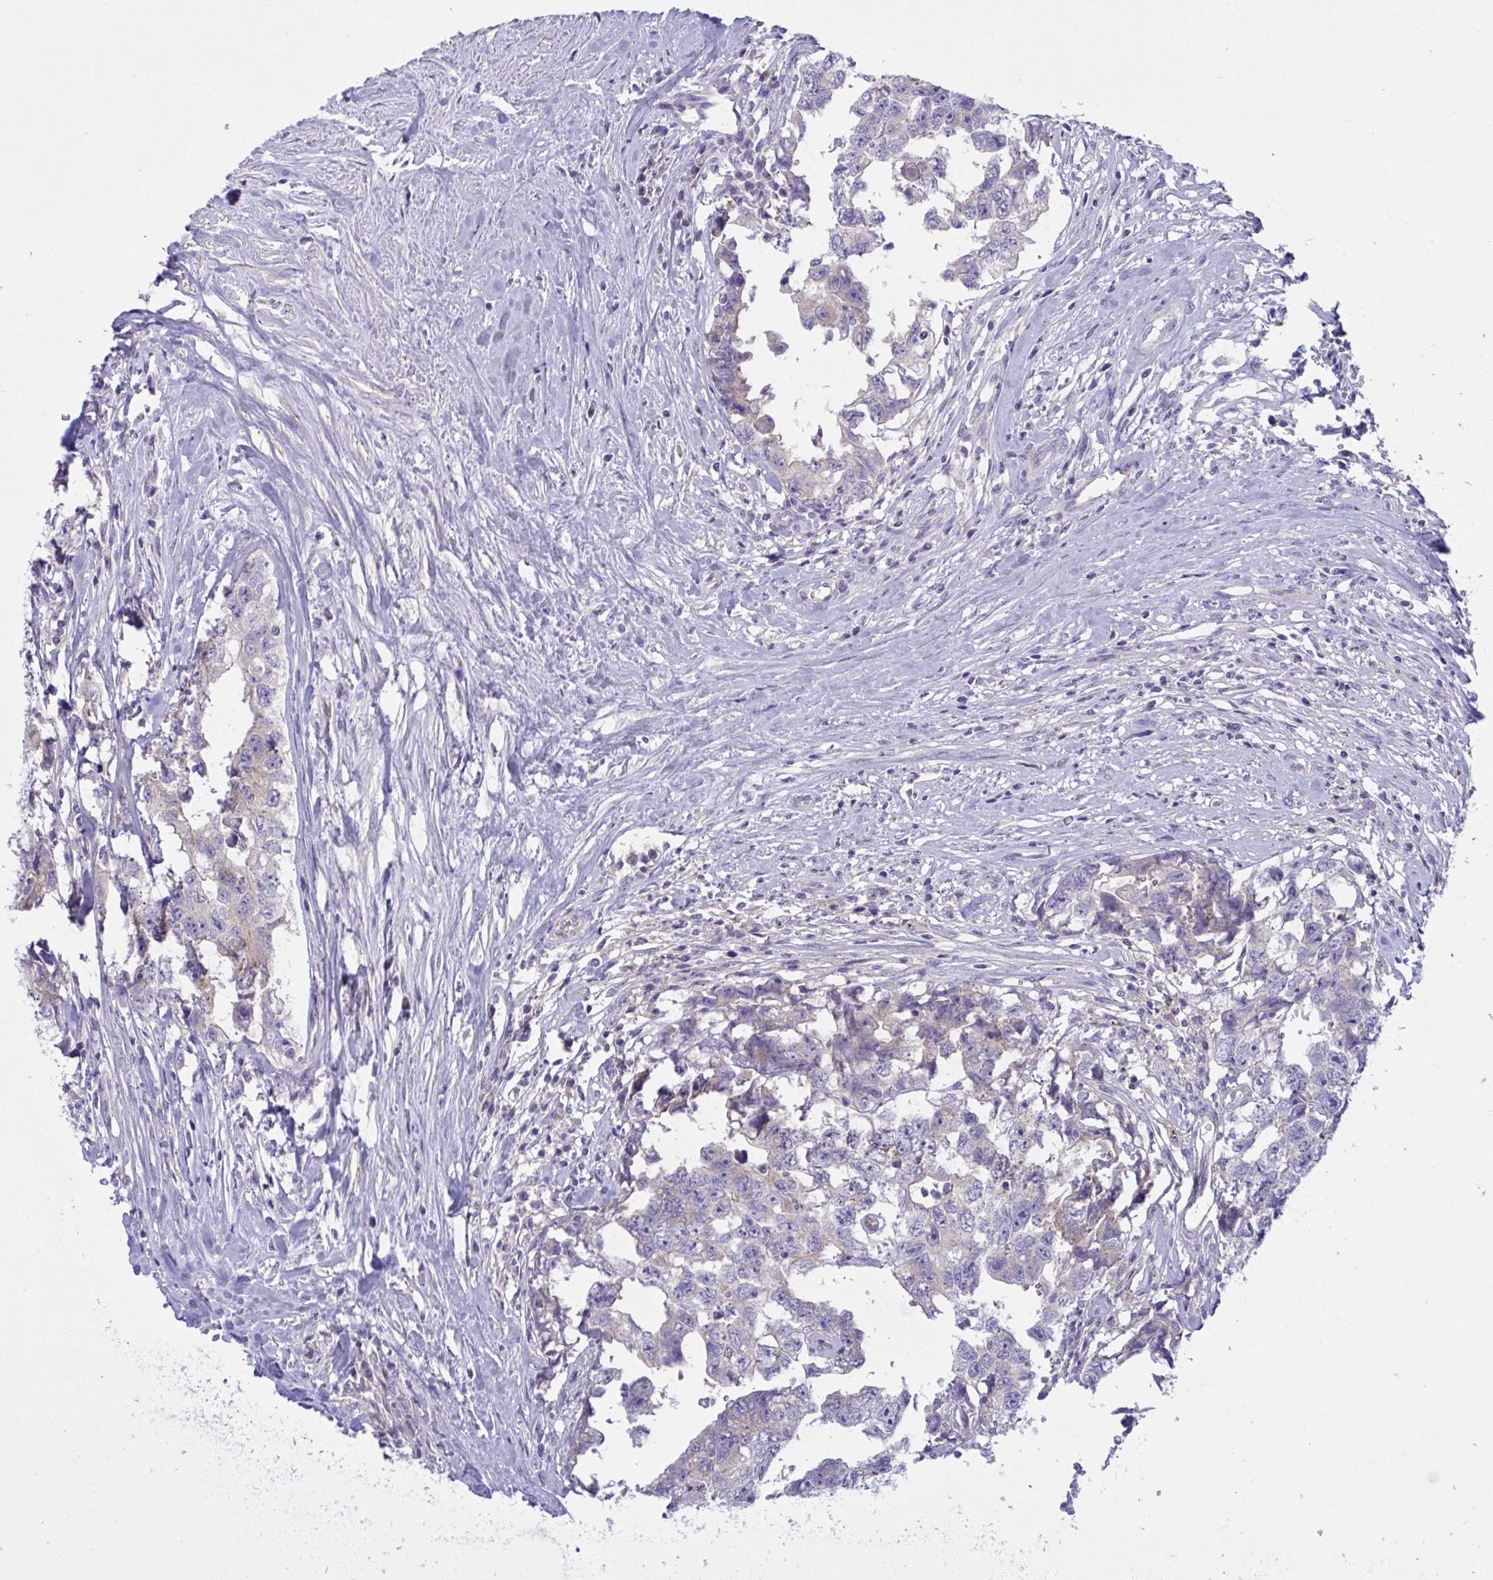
{"staining": {"intensity": "negative", "quantity": "none", "location": "none"}, "tissue": "testis cancer", "cell_type": "Tumor cells", "image_type": "cancer", "snomed": [{"axis": "morphology", "description": "Carcinoma, Embryonal, NOS"}, {"axis": "topography", "description": "Testis"}], "caption": "The immunohistochemistry image has no significant staining in tumor cells of embryonal carcinoma (testis) tissue.", "gene": "OXLD1", "patient": {"sex": "male", "age": 22}}